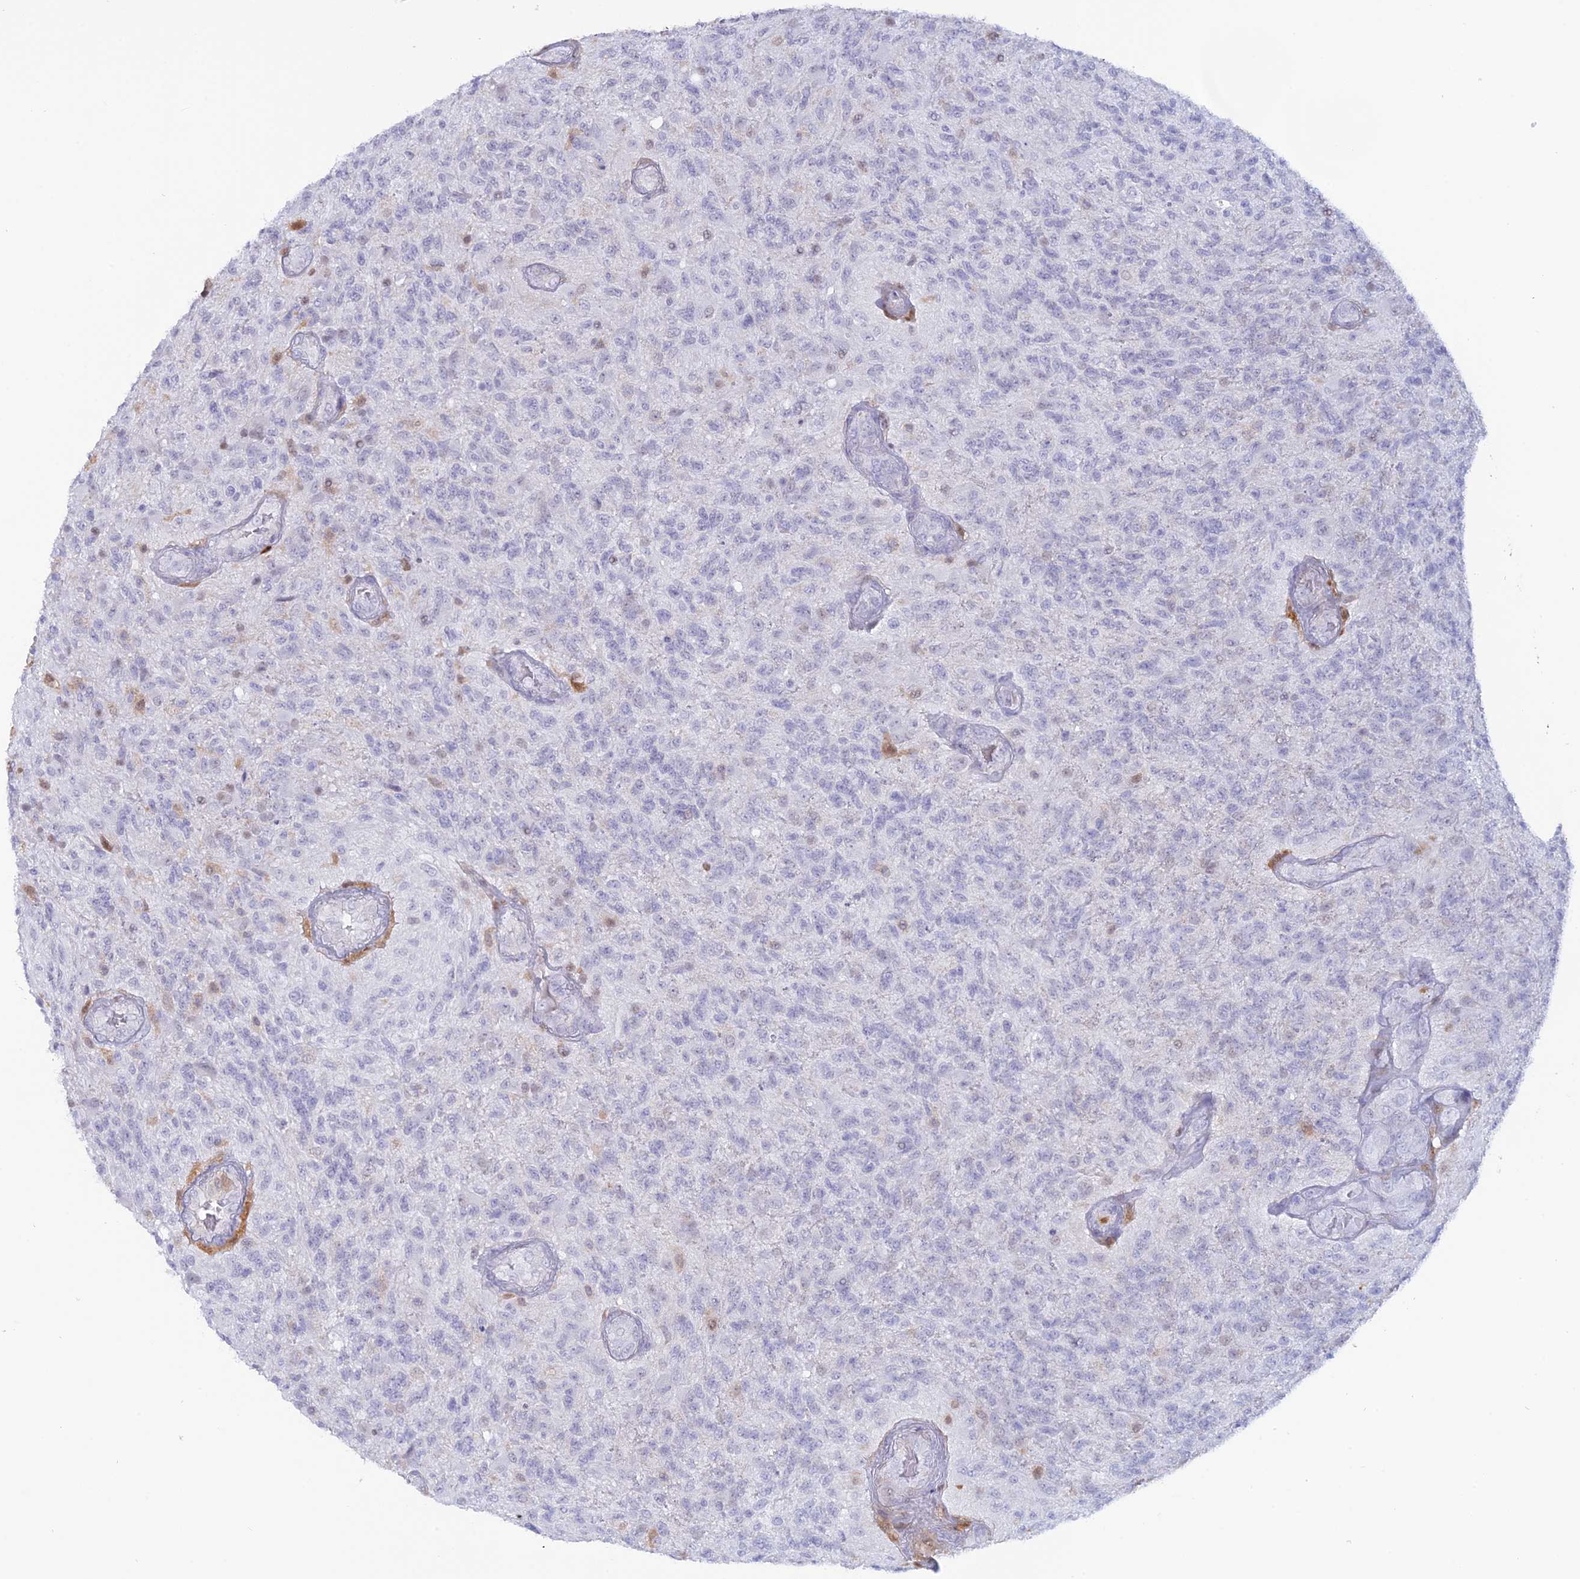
{"staining": {"intensity": "negative", "quantity": "none", "location": "none"}, "tissue": "glioma", "cell_type": "Tumor cells", "image_type": "cancer", "snomed": [{"axis": "morphology", "description": "Glioma, malignant, High grade"}, {"axis": "topography", "description": "Brain"}], "caption": "Micrograph shows no protein expression in tumor cells of high-grade glioma (malignant) tissue. The staining was performed using DAB (3,3'-diaminobenzidine) to visualize the protein expression in brown, while the nuclei were stained in blue with hematoxylin (Magnification: 20x).", "gene": "PGBD4", "patient": {"sex": "male", "age": 56}}